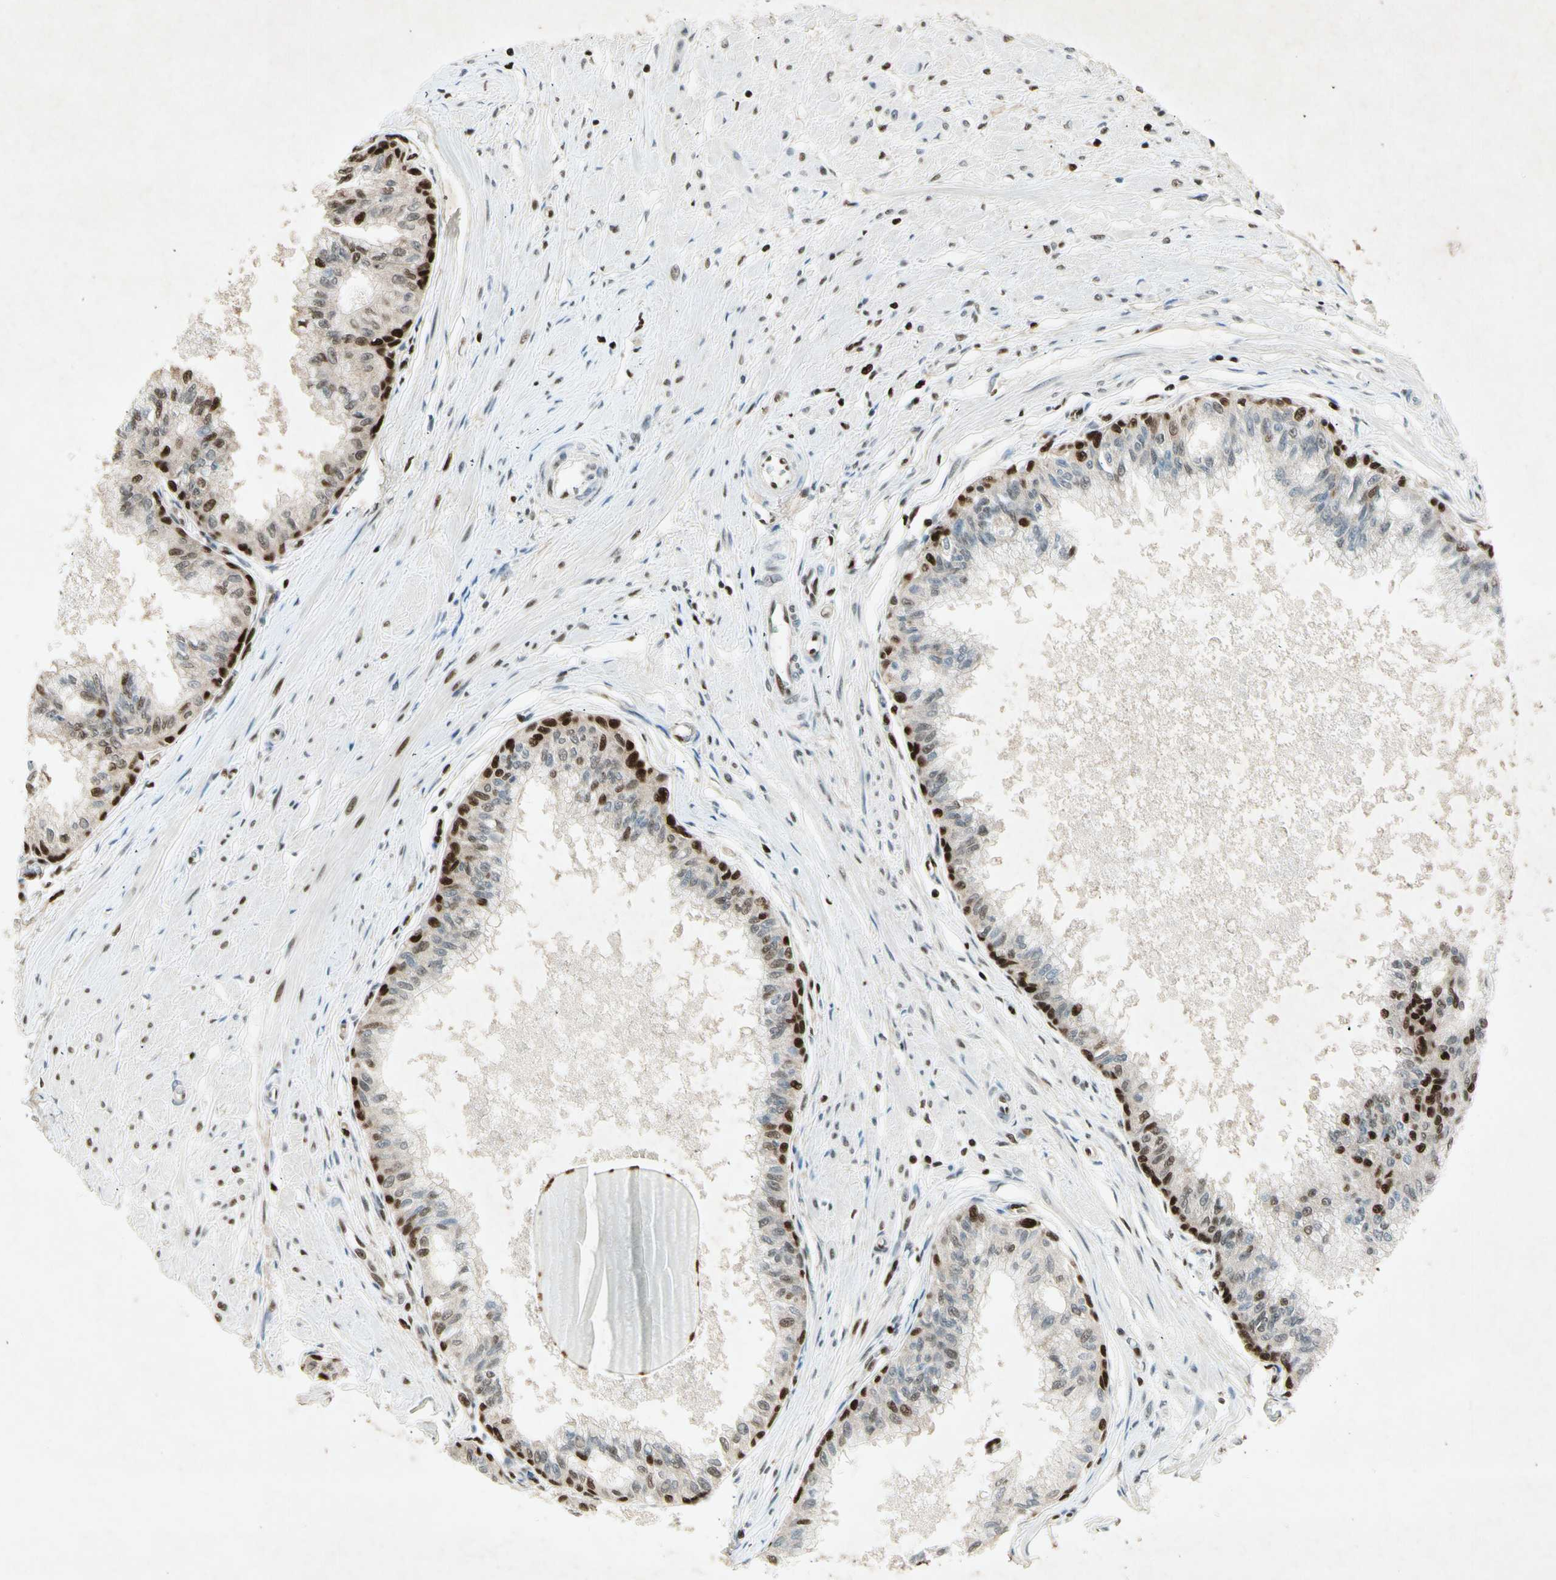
{"staining": {"intensity": "strong", "quantity": "25%-75%", "location": "nuclear"}, "tissue": "prostate", "cell_type": "Glandular cells", "image_type": "normal", "snomed": [{"axis": "morphology", "description": "Normal tissue, NOS"}, {"axis": "topography", "description": "Prostate"}, {"axis": "topography", "description": "Seminal veicle"}], "caption": "Glandular cells exhibit high levels of strong nuclear expression in approximately 25%-75% of cells in benign prostate.", "gene": "RNF43", "patient": {"sex": "male", "age": 60}}